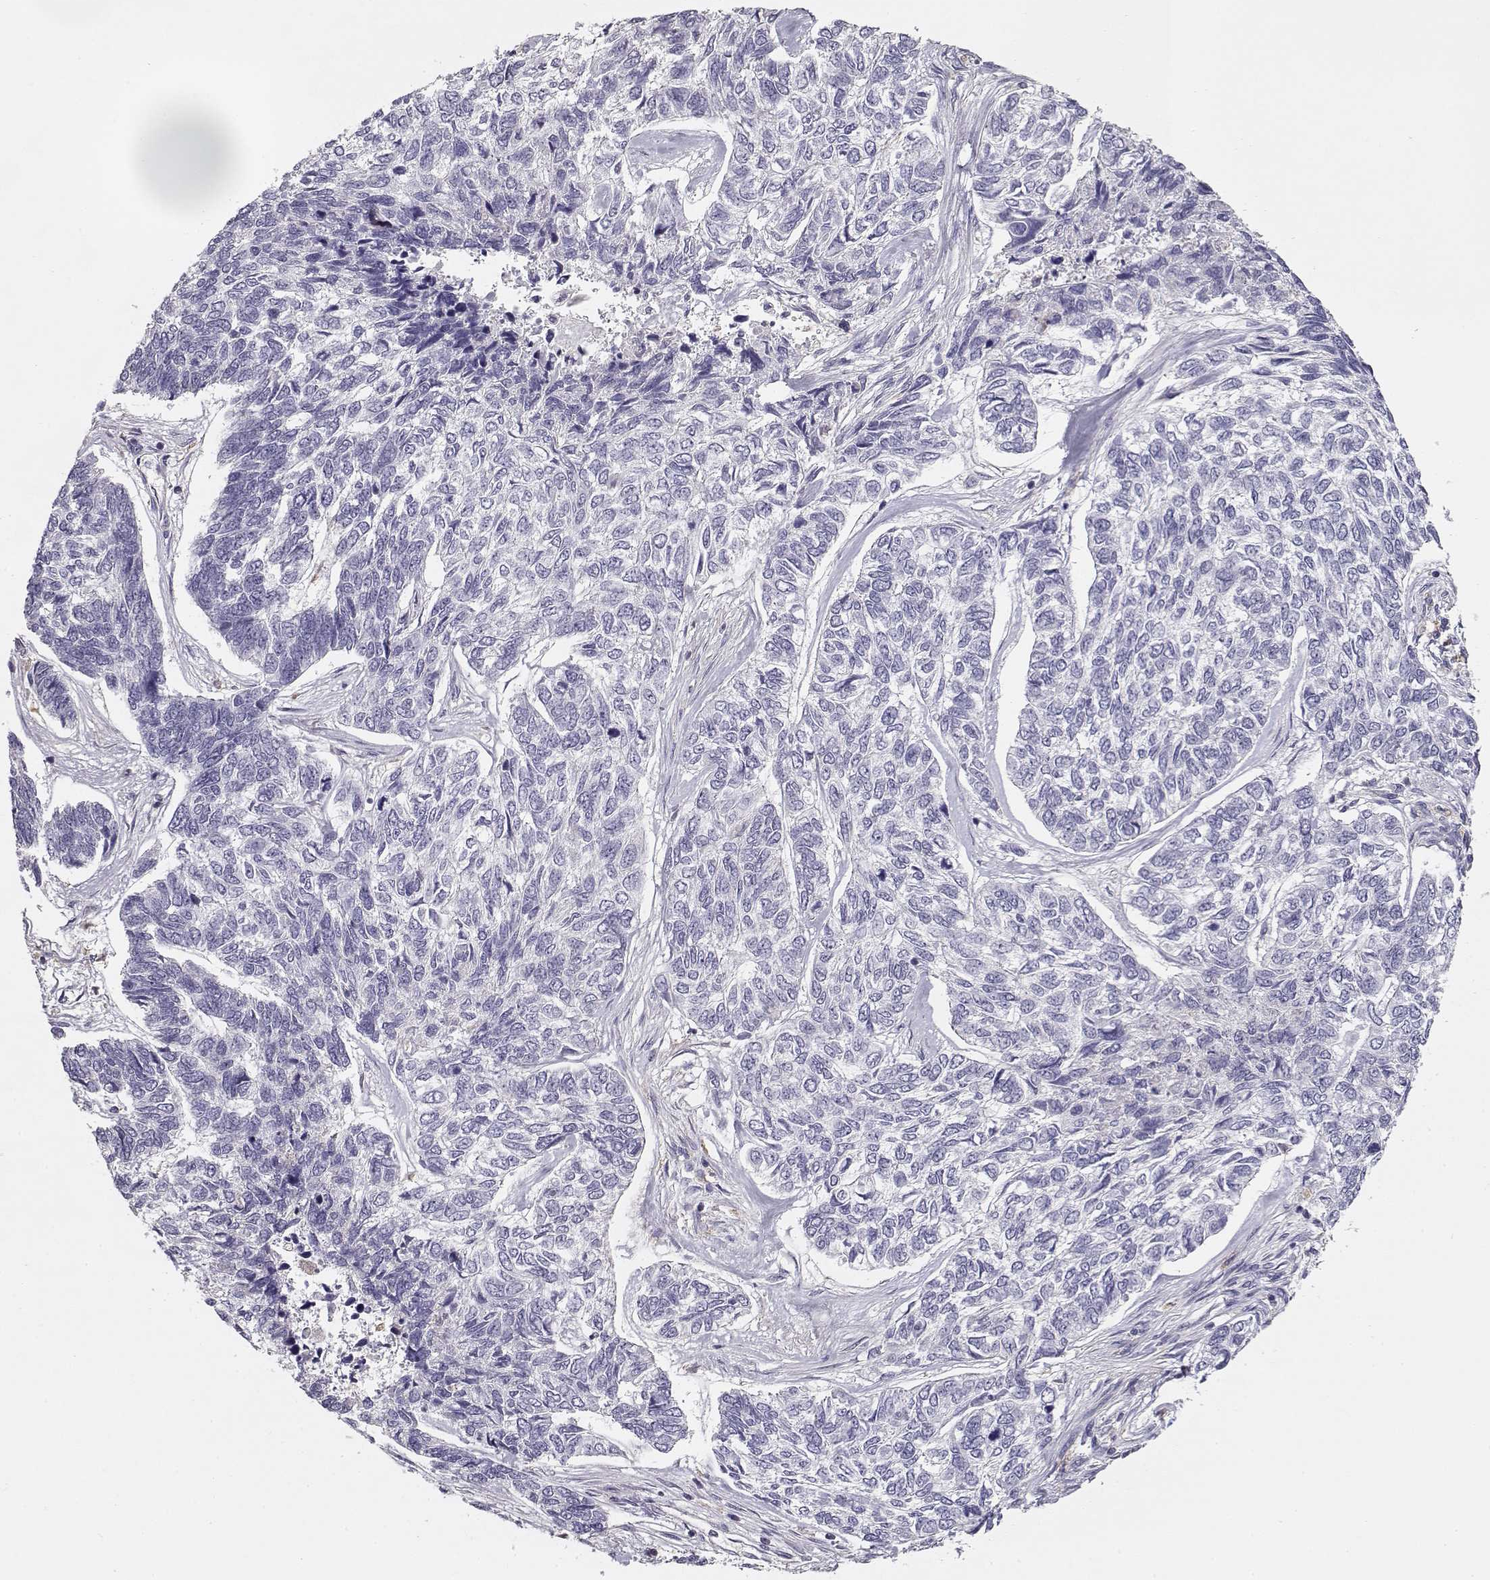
{"staining": {"intensity": "negative", "quantity": "none", "location": "none"}, "tissue": "skin cancer", "cell_type": "Tumor cells", "image_type": "cancer", "snomed": [{"axis": "morphology", "description": "Basal cell carcinoma"}, {"axis": "topography", "description": "Skin"}], "caption": "DAB immunohistochemical staining of human skin basal cell carcinoma demonstrates no significant positivity in tumor cells.", "gene": "VAV1", "patient": {"sex": "female", "age": 65}}